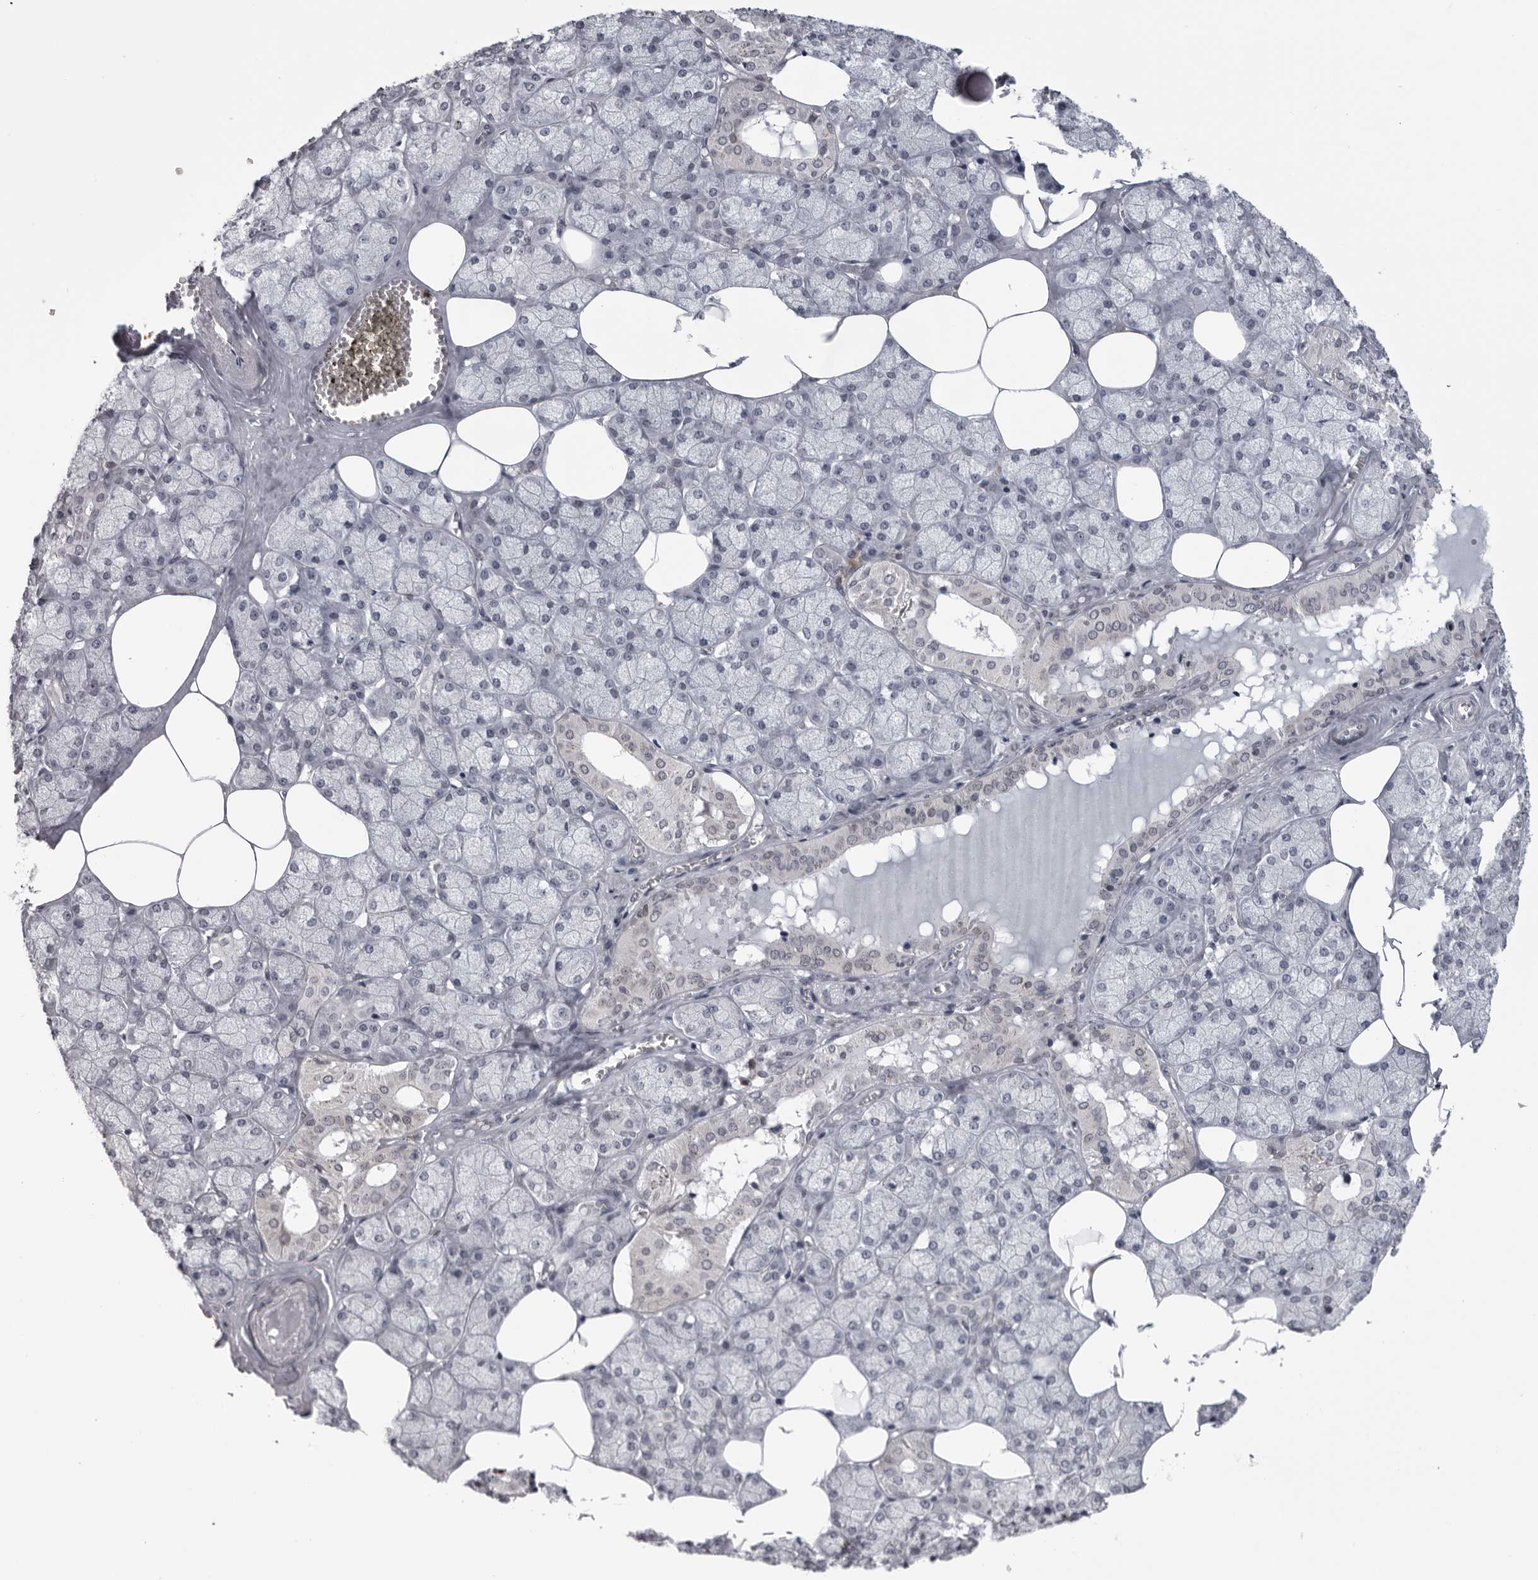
{"staining": {"intensity": "moderate", "quantity": "<25%", "location": "cytoplasmic/membranous"}, "tissue": "salivary gland", "cell_type": "Glandular cells", "image_type": "normal", "snomed": [{"axis": "morphology", "description": "Normal tissue, NOS"}, {"axis": "topography", "description": "Salivary gland"}], "caption": "Moderate cytoplasmic/membranous positivity is present in approximately <25% of glandular cells in benign salivary gland.", "gene": "GCSAML", "patient": {"sex": "male", "age": 62}}